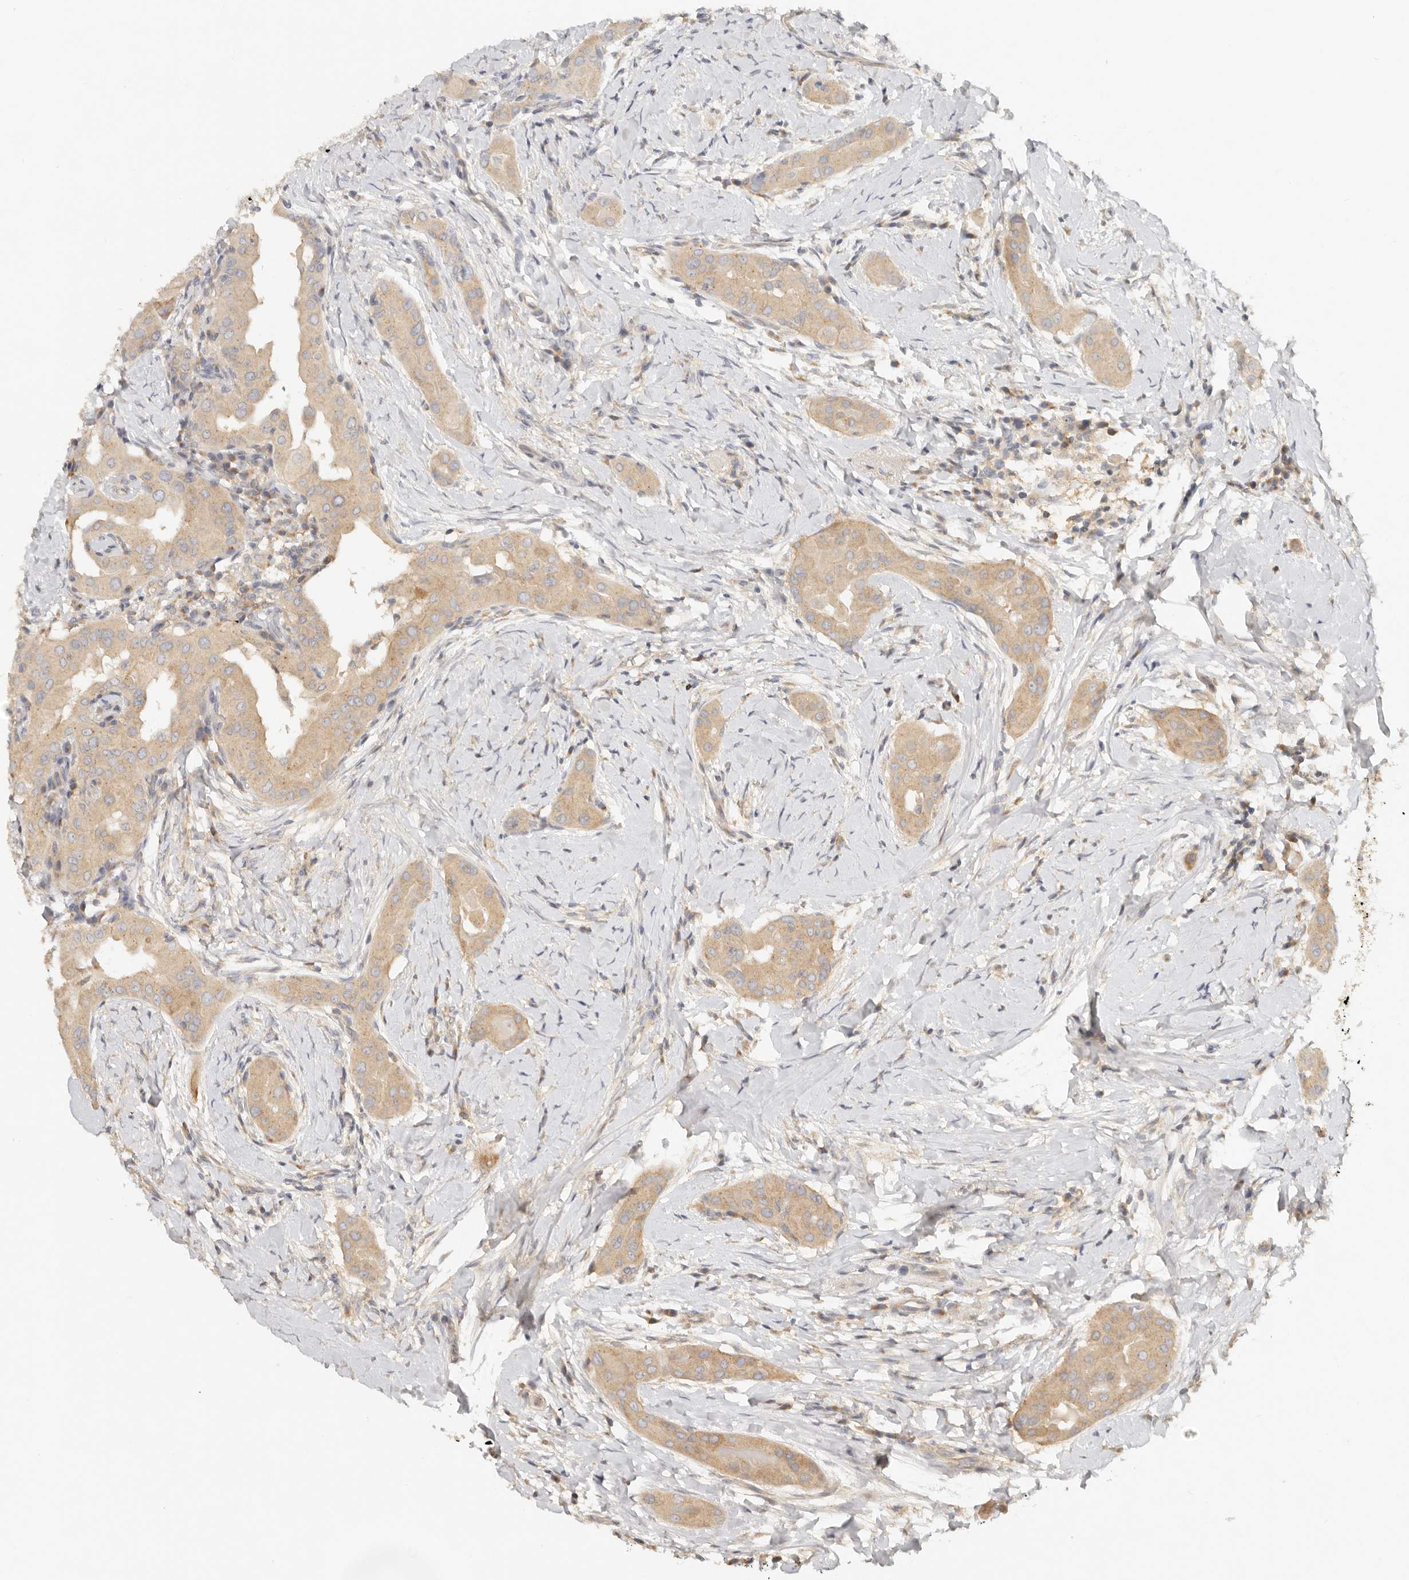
{"staining": {"intensity": "weak", "quantity": ">75%", "location": "cytoplasmic/membranous"}, "tissue": "thyroid cancer", "cell_type": "Tumor cells", "image_type": "cancer", "snomed": [{"axis": "morphology", "description": "Papillary adenocarcinoma, NOS"}, {"axis": "topography", "description": "Thyroid gland"}], "caption": "The photomicrograph exhibits a brown stain indicating the presence of a protein in the cytoplasmic/membranous of tumor cells in thyroid cancer (papillary adenocarcinoma).", "gene": "HECTD3", "patient": {"sex": "male", "age": 33}}